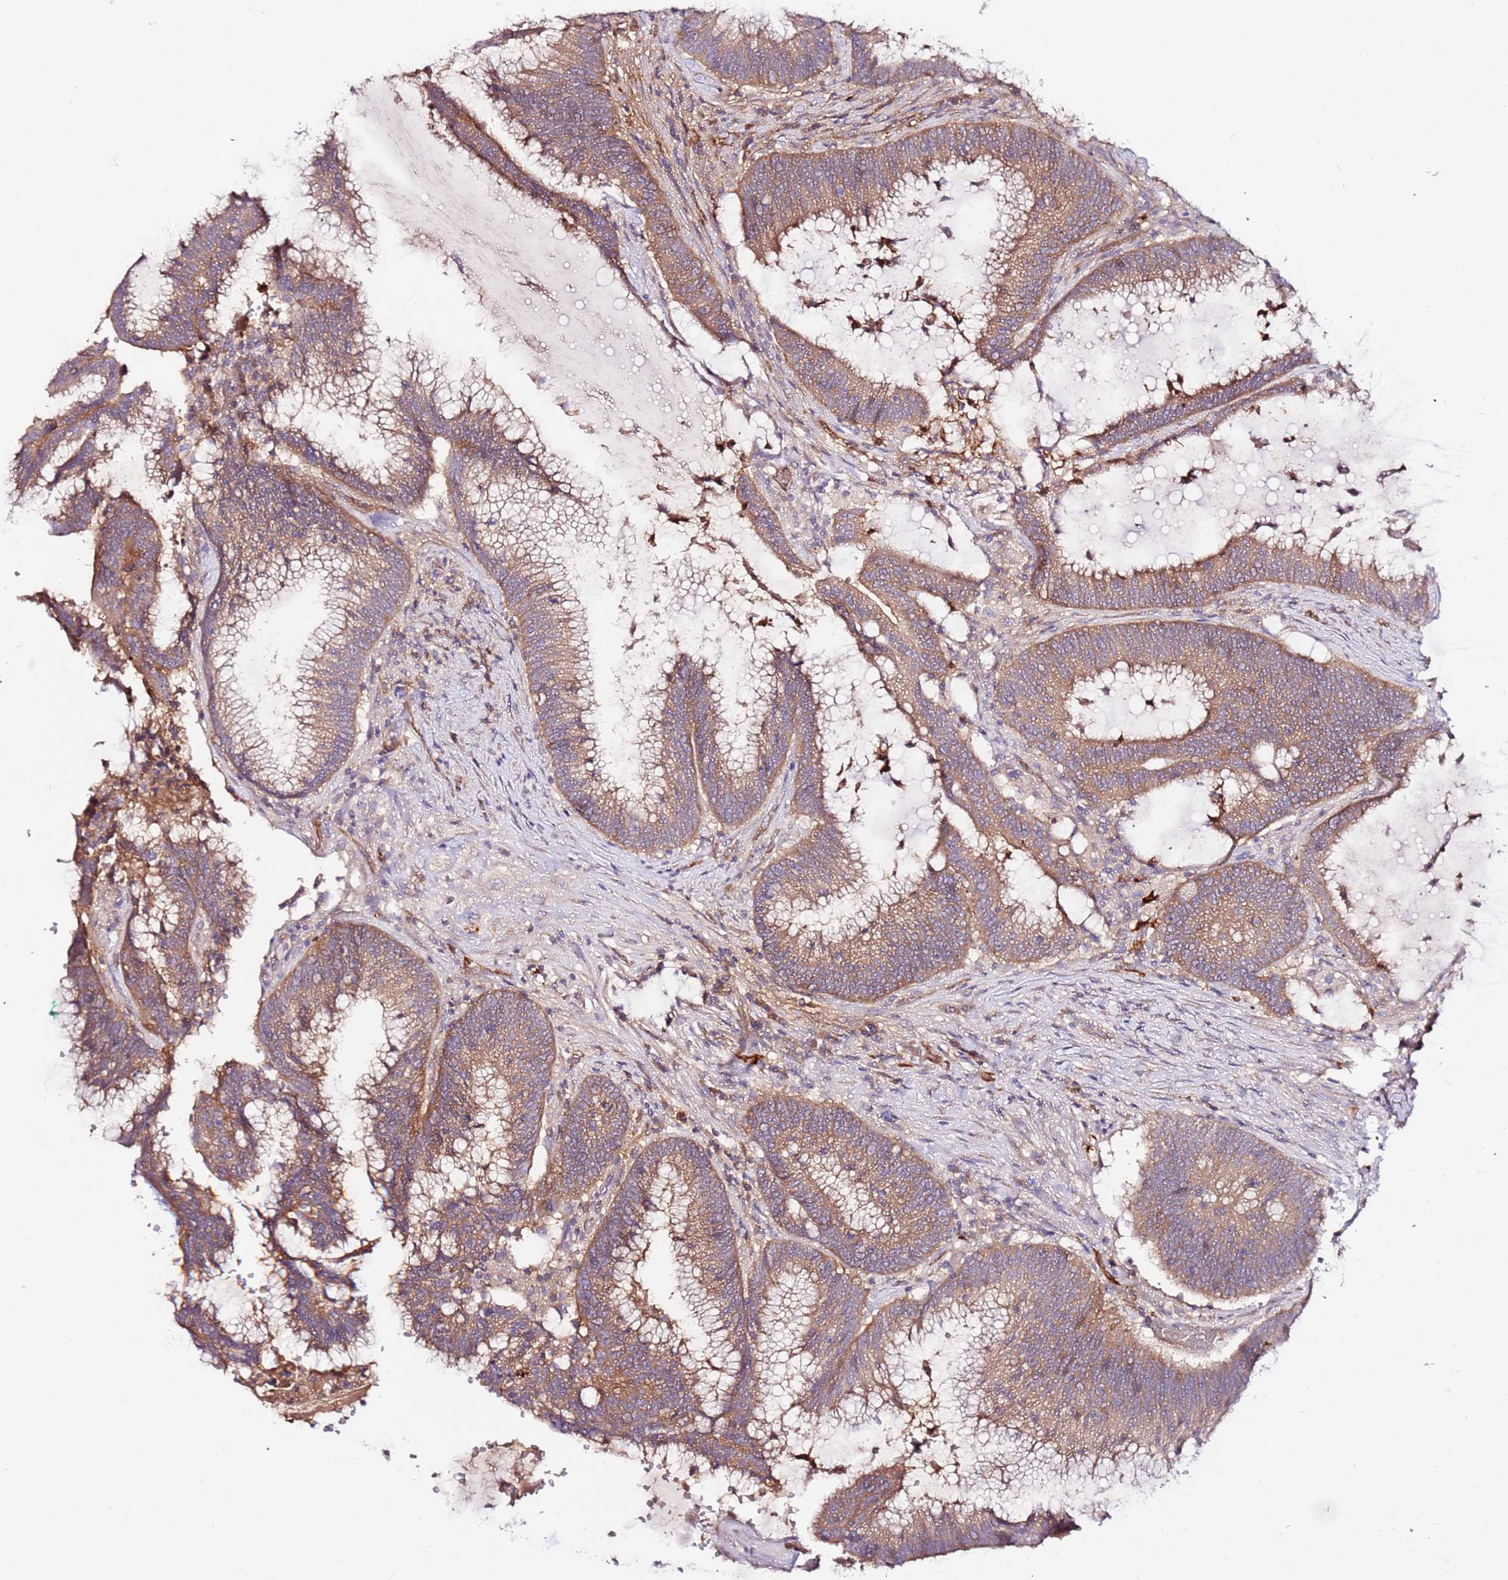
{"staining": {"intensity": "moderate", "quantity": ">75%", "location": "cytoplasmic/membranous"}, "tissue": "colorectal cancer", "cell_type": "Tumor cells", "image_type": "cancer", "snomed": [{"axis": "morphology", "description": "Adenocarcinoma, NOS"}, {"axis": "topography", "description": "Rectum"}], "caption": "A brown stain labels moderate cytoplasmic/membranous expression of a protein in colorectal cancer (adenocarcinoma) tumor cells.", "gene": "FLVCR1", "patient": {"sex": "female", "age": 77}}